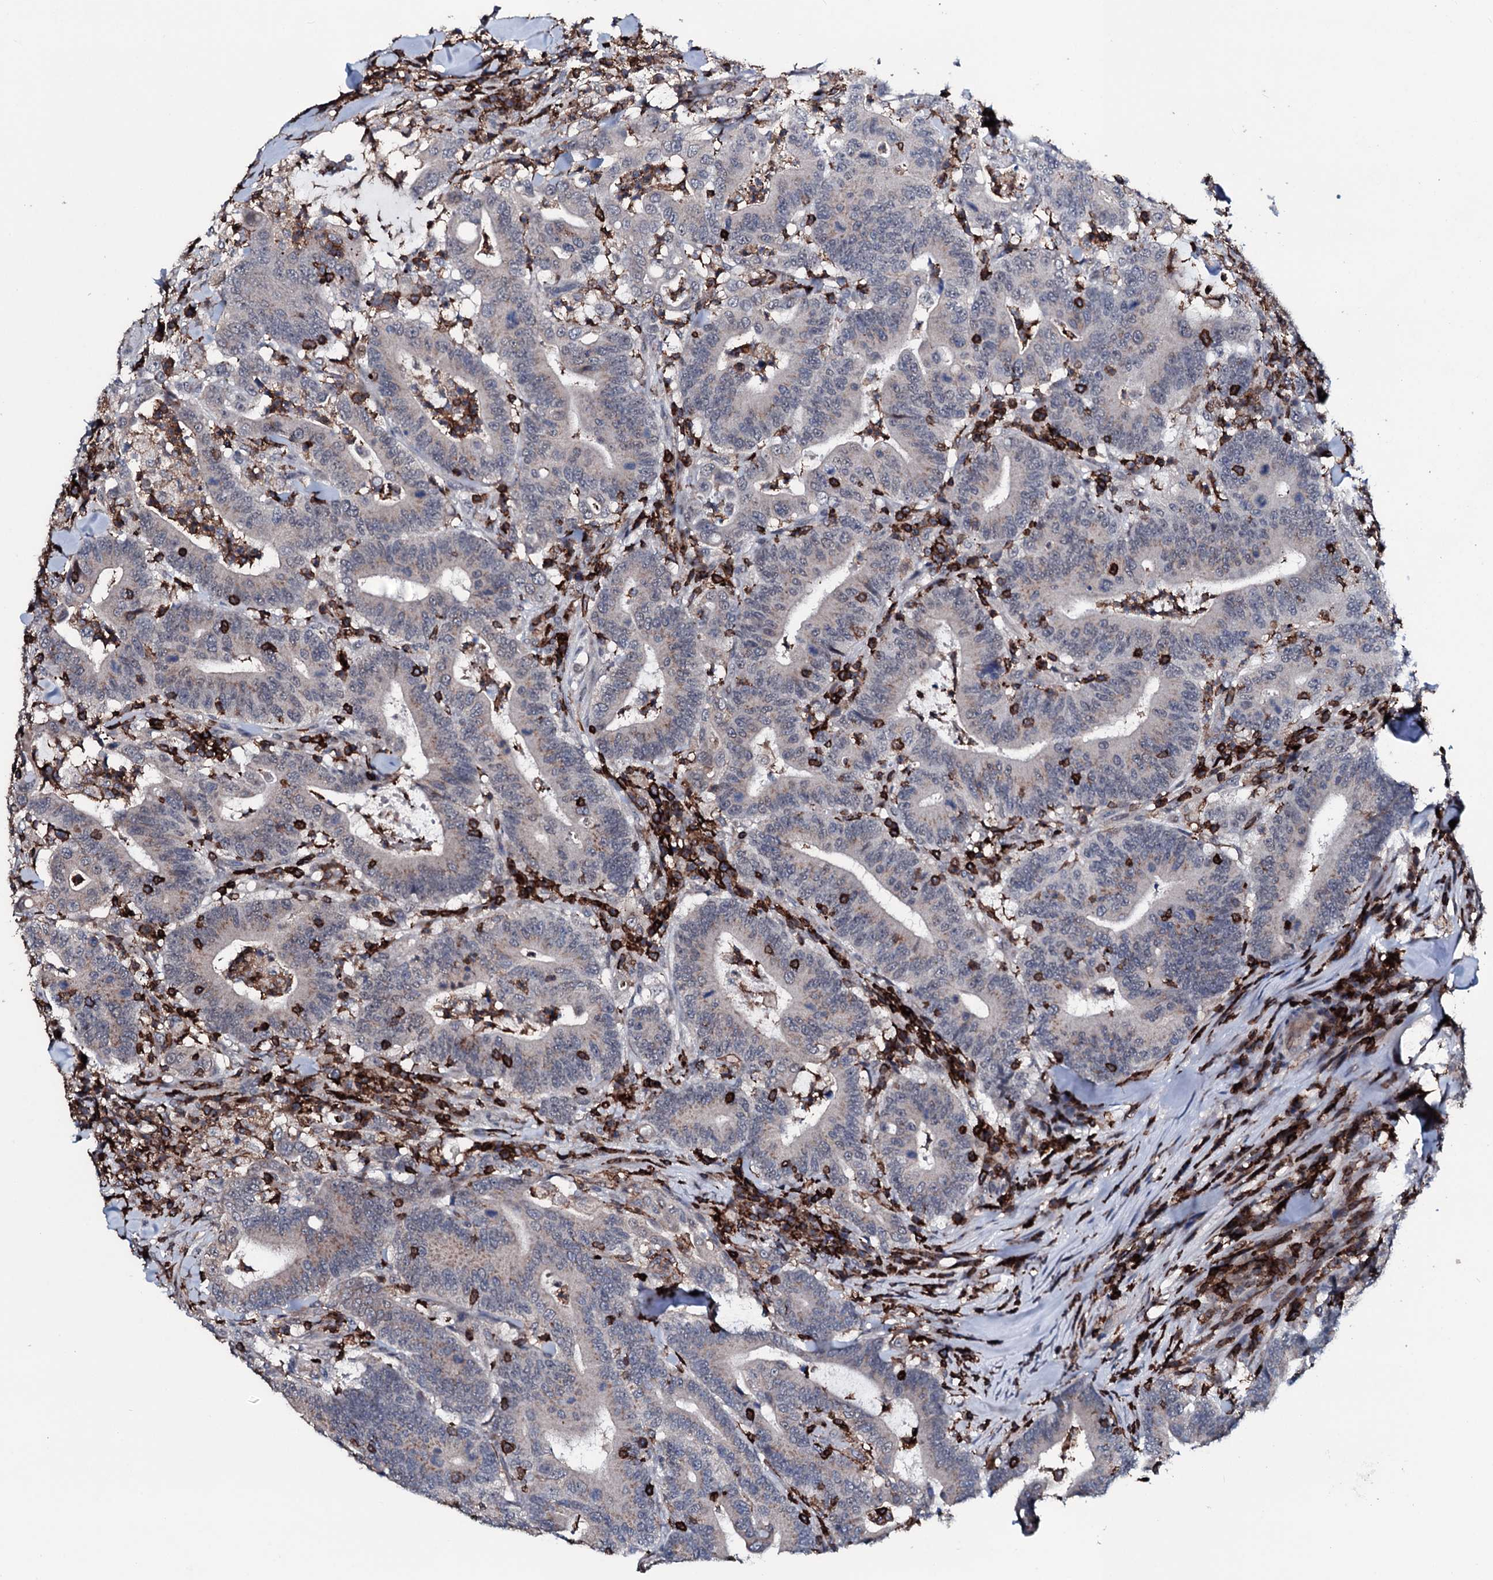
{"staining": {"intensity": "weak", "quantity": "25%-75%", "location": "cytoplasmic/membranous"}, "tissue": "colorectal cancer", "cell_type": "Tumor cells", "image_type": "cancer", "snomed": [{"axis": "morphology", "description": "Adenocarcinoma, NOS"}, {"axis": "topography", "description": "Colon"}], "caption": "This is a micrograph of immunohistochemistry (IHC) staining of adenocarcinoma (colorectal), which shows weak expression in the cytoplasmic/membranous of tumor cells.", "gene": "OGFOD2", "patient": {"sex": "female", "age": 66}}